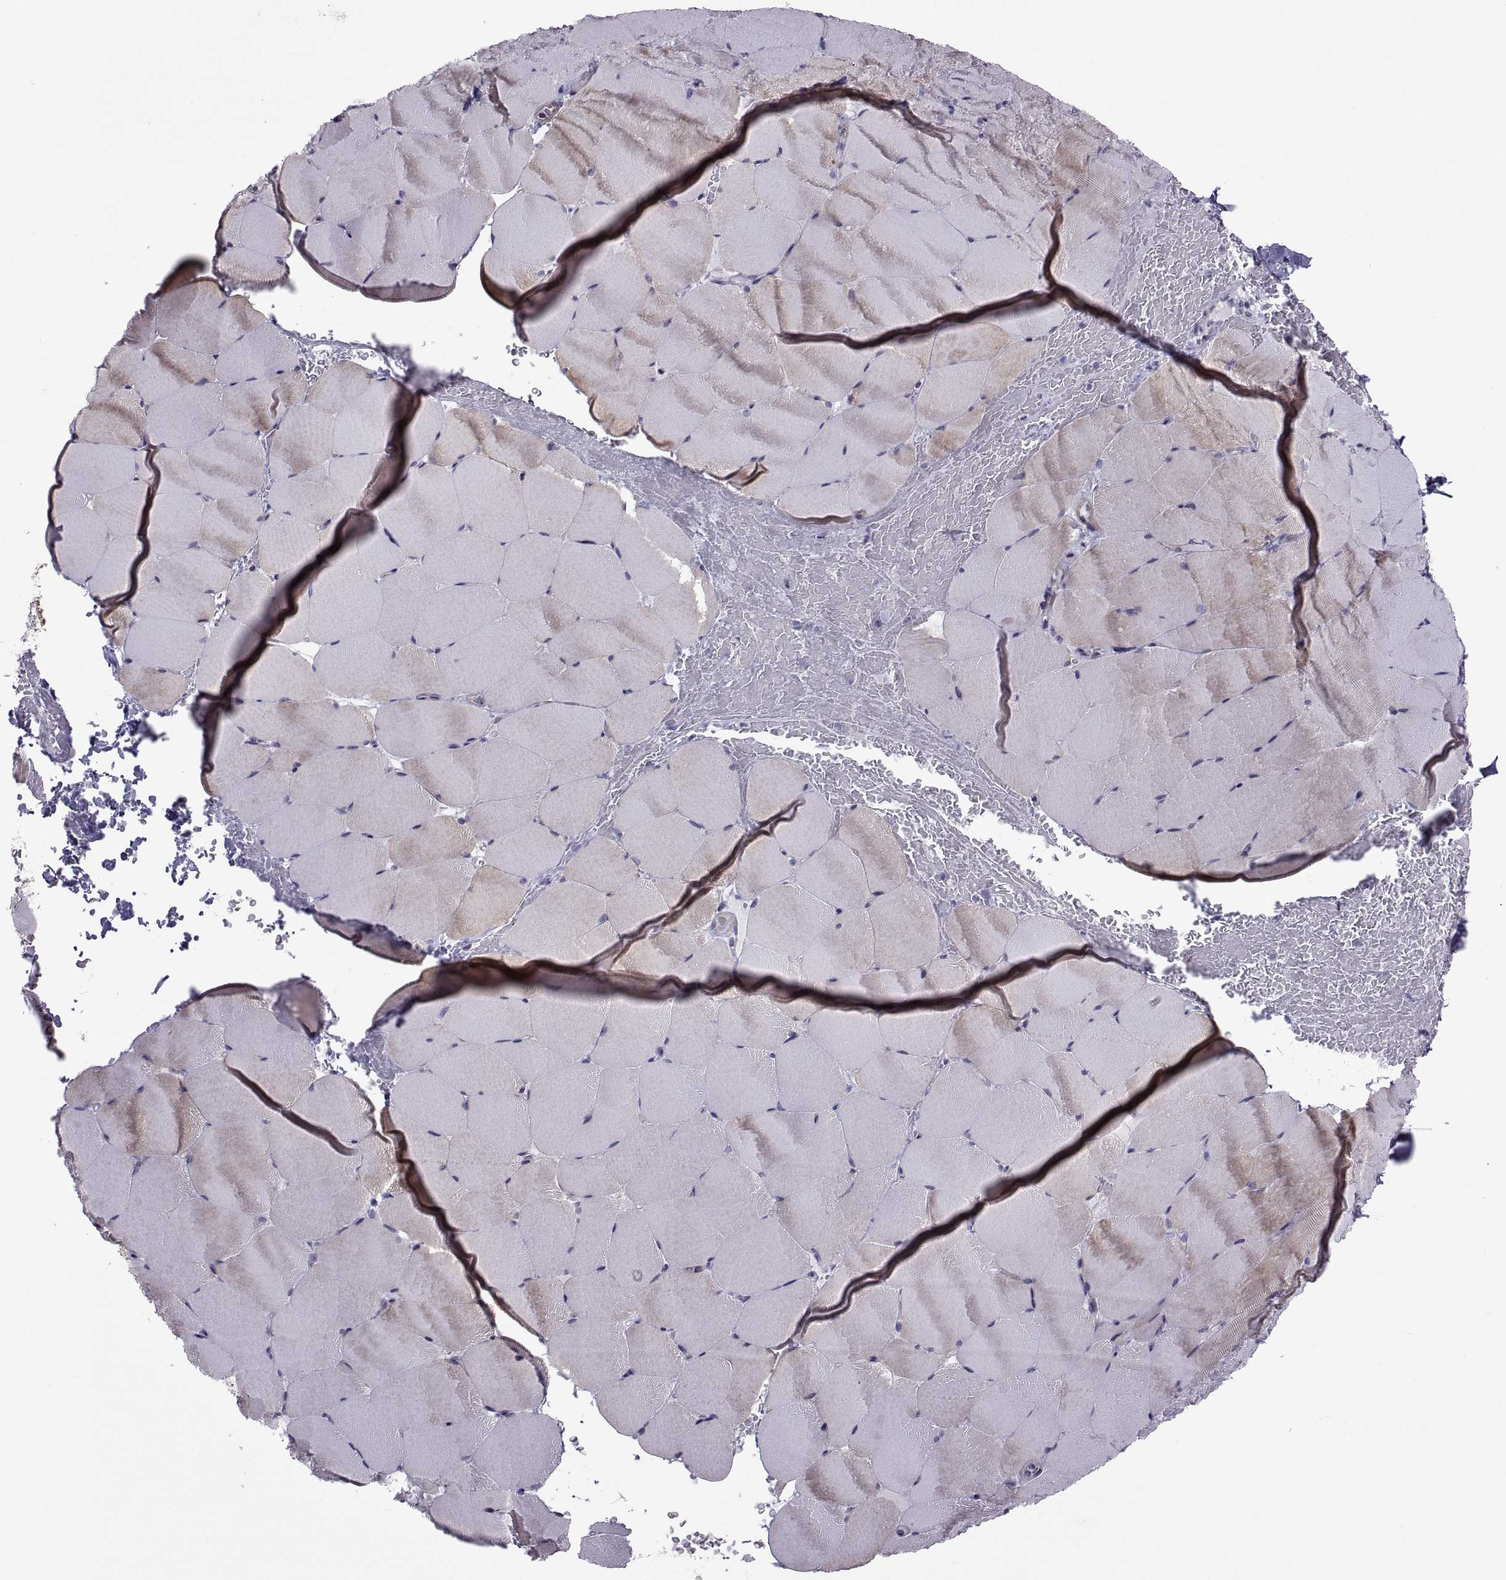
{"staining": {"intensity": "negative", "quantity": "none", "location": "none"}, "tissue": "skeletal muscle", "cell_type": "Myocytes", "image_type": "normal", "snomed": [{"axis": "morphology", "description": "Normal tissue, NOS"}, {"axis": "topography", "description": "Skeletal muscle"}], "caption": "There is no significant expression in myocytes of skeletal muscle.", "gene": "TMEM158", "patient": {"sex": "female", "age": 37}}